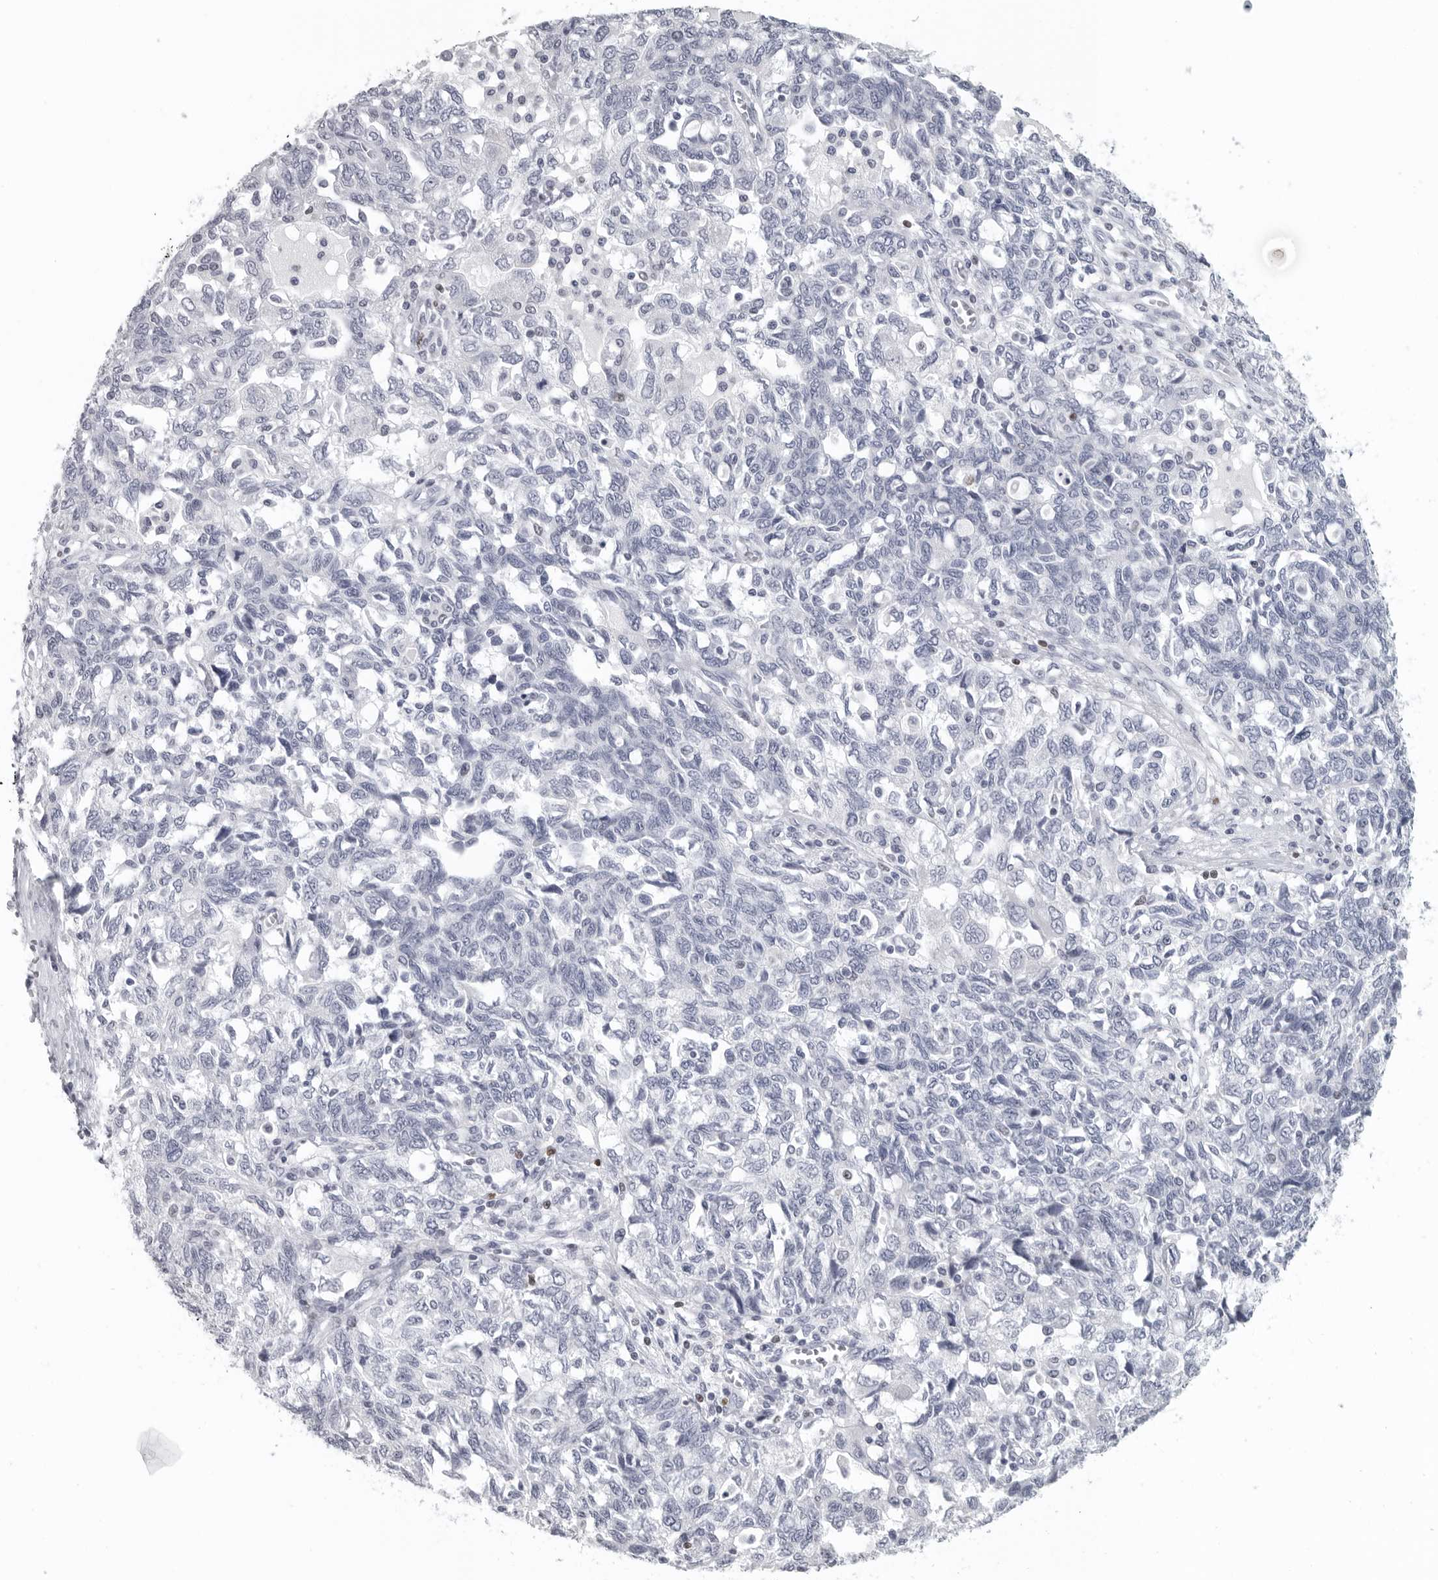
{"staining": {"intensity": "negative", "quantity": "none", "location": "none"}, "tissue": "ovarian cancer", "cell_type": "Tumor cells", "image_type": "cancer", "snomed": [{"axis": "morphology", "description": "Carcinoma, NOS"}, {"axis": "morphology", "description": "Cystadenocarcinoma, serous, NOS"}, {"axis": "topography", "description": "Ovary"}], "caption": "Immunohistochemistry (IHC) photomicrograph of ovarian carcinoma stained for a protein (brown), which exhibits no expression in tumor cells.", "gene": "SATB2", "patient": {"sex": "female", "age": 69}}